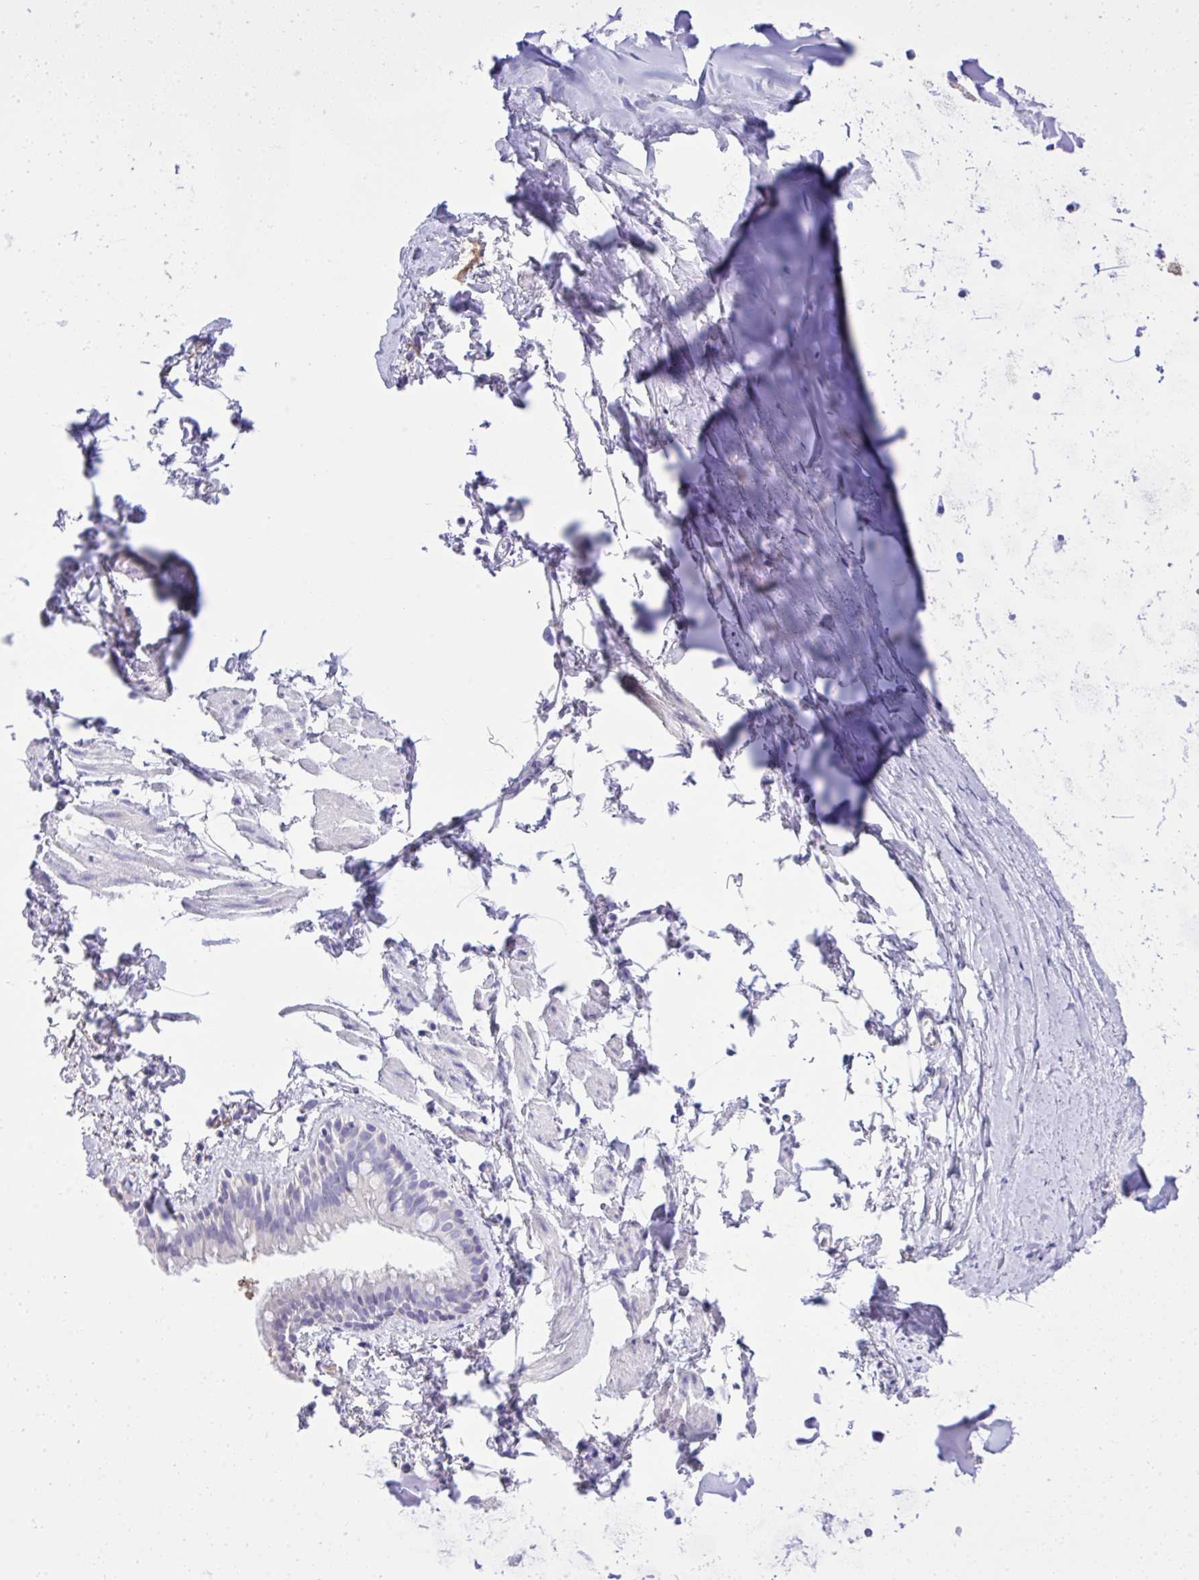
{"staining": {"intensity": "negative", "quantity": "none", "location": "none"}, "tissue": "bronchus", "cell_type": "Respiratory epithelial cells", "image_type": "normal", "snomed": [{"axis": "morphology", "description": "Normal tissue, NOS"}, {"axis": "topography", "description": "Cartilage tissue"}, {"axis": "topography", "description": "Bronchus"}], "caption": "Respiratory epithelial cells are negative for protein expression in normal human bronchus. (DAB (3,3'-diaminobenzidine) immunohistochemistry (IHC), high magnification).", "gene": "ST6GALNAC3", "patient": {"sex": "female", "age": 59}}